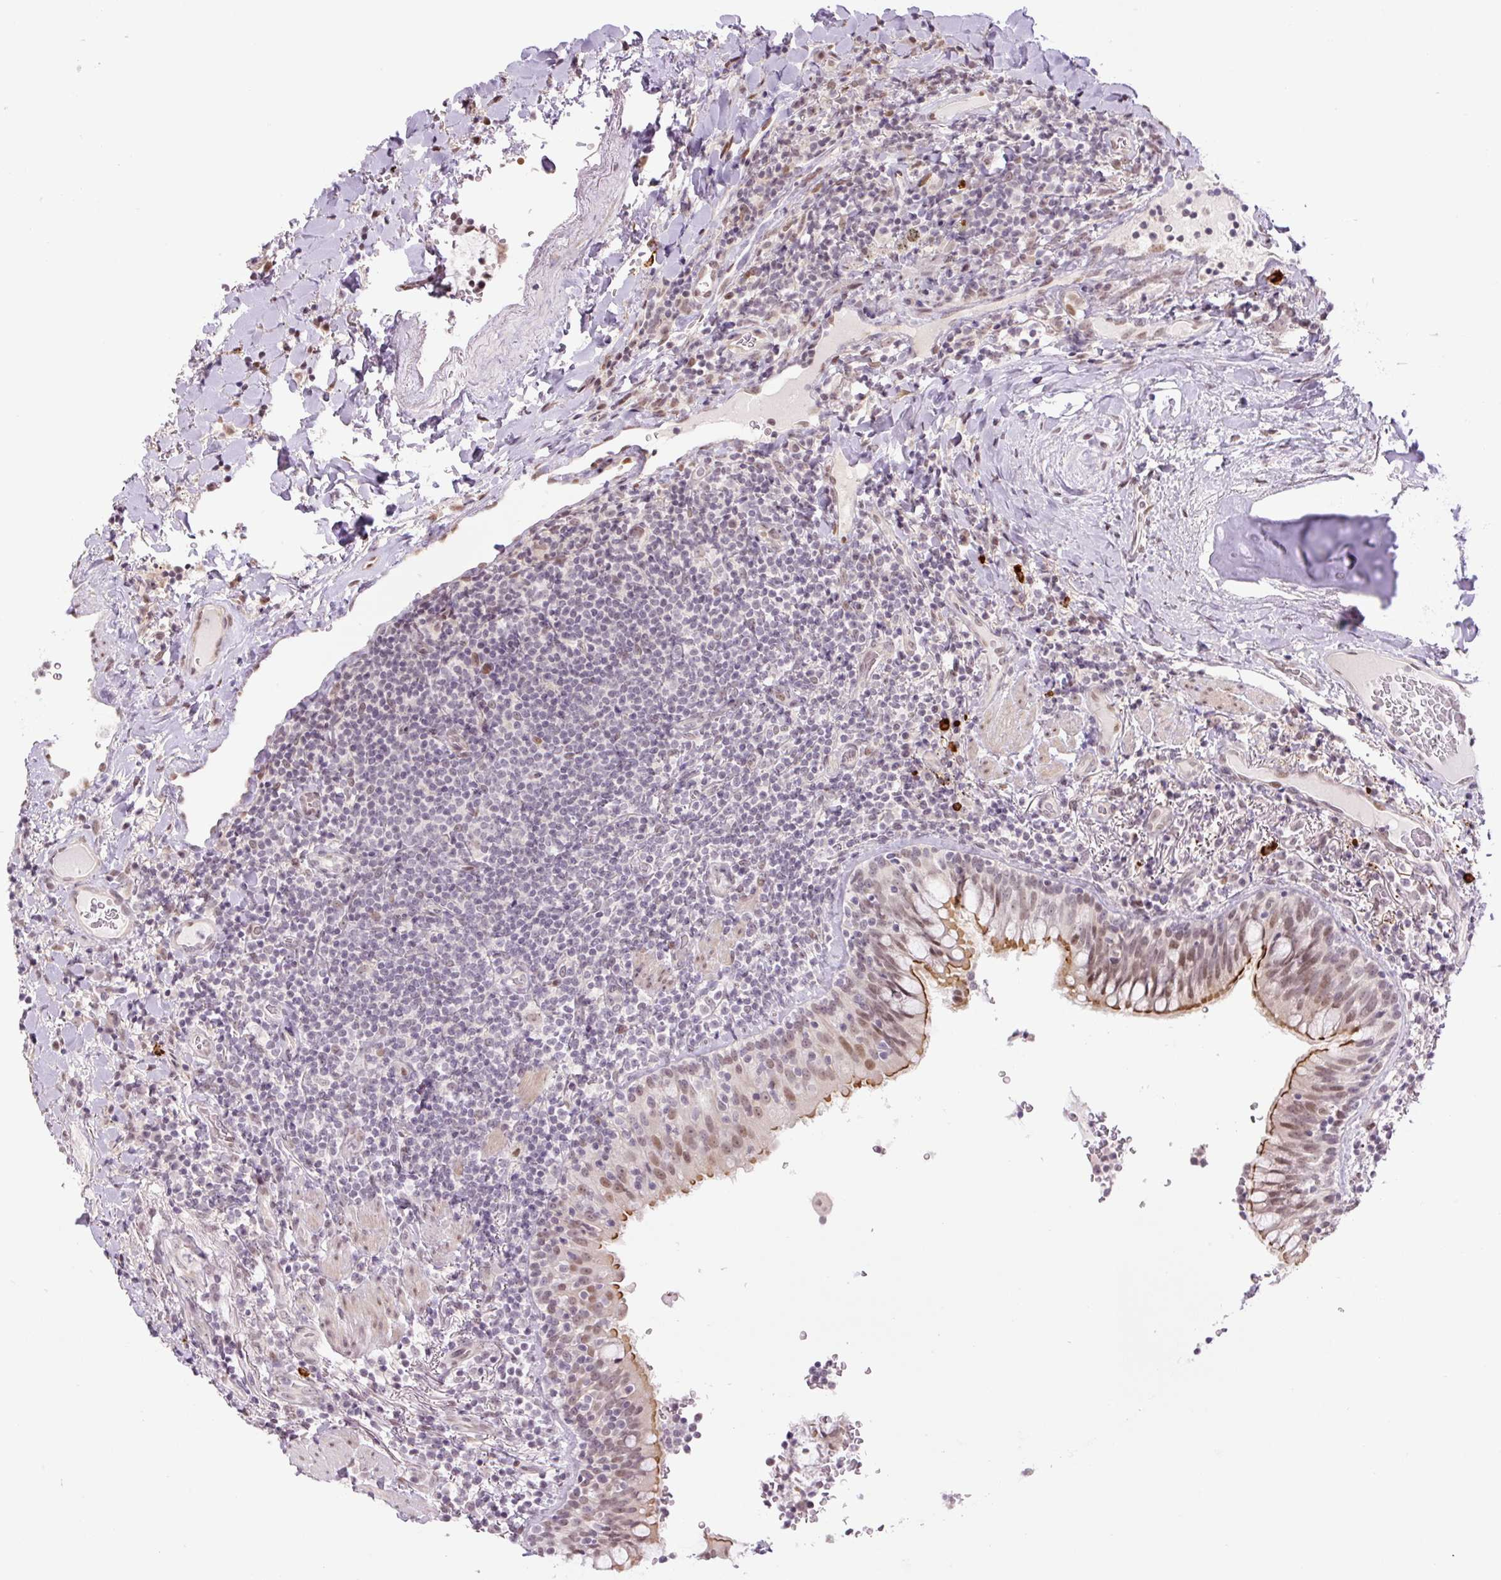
{"staining": {"intensity": "moderate", "quantity": "<25%", "location": "nuclear"}, "tissue": "lymphoma", "cell_type": "Tumor cells", "image_type": "cancer", "snomed": [{"axis": "morphology", "description": "Malignant lymphoma, non-Hodgkin's type, Low grade"}, {"axis": "topography", "description": "Lung"}], "caption": "A high-resolution histopathology image shows immunohistochemistry (IHC) staining of lymphoma, which exhibits moderate nuclear positivity in about <25% of tumor cells.", "gene": "TCFL5", "patient": {"sex": "female", "age": 71}}